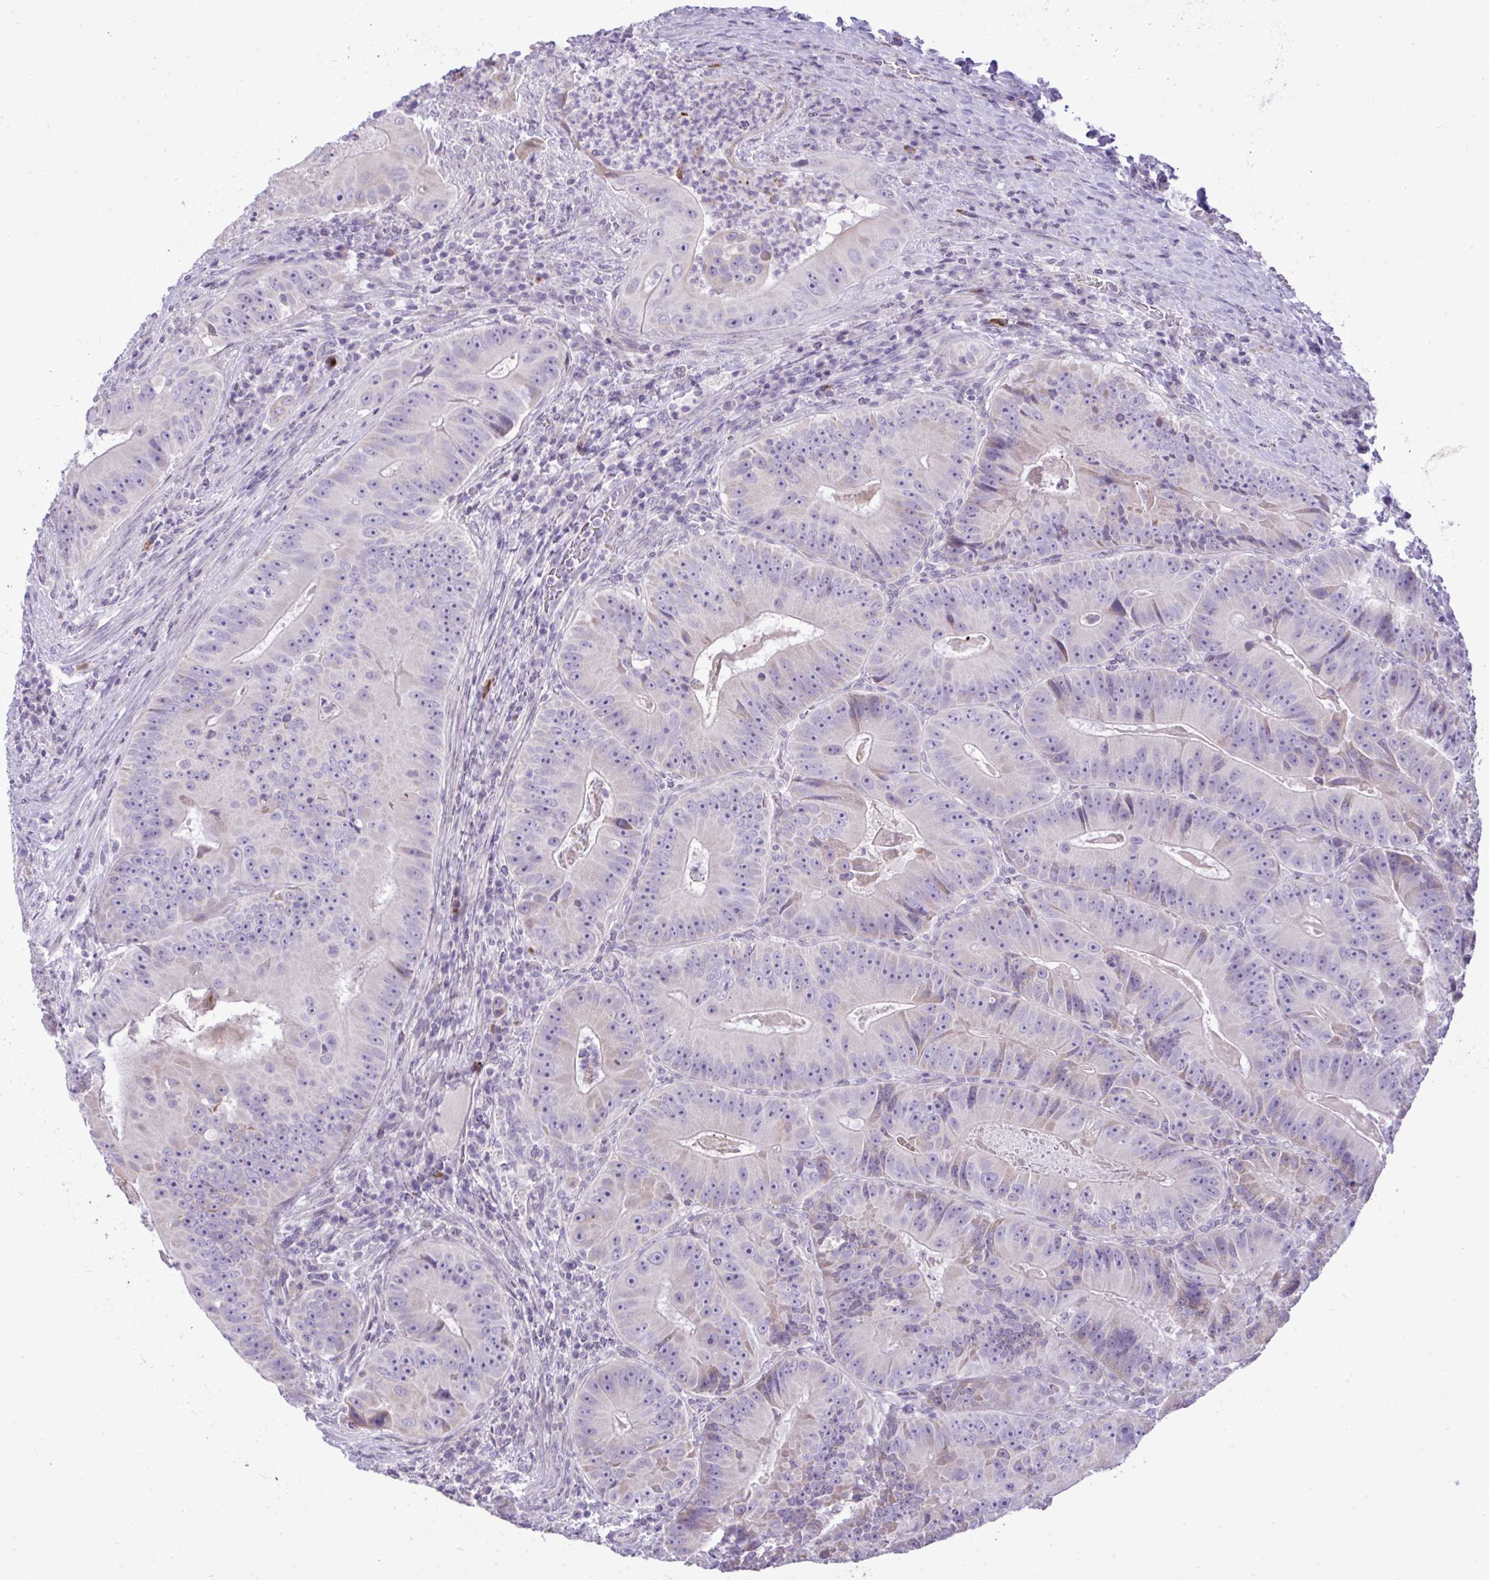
{"staining": {"intensity": "weak", "quantity": "<25%", "location": "cytoplasmic/membranous"}, "tissue": "colorectal cancer", "cell_type": "Tumor cells", "image_type": "cancer", "snomed": [{"axis": "morphology", "description": "Adenocarcinoma, NOS"}, {"axis": "topography", "description": "Colon"}], "caption": "Tumor cells show no significant positivity in colorectal cancer.", "gene": "SPAG1", "patient": {"sex": "female", "age": 86}}